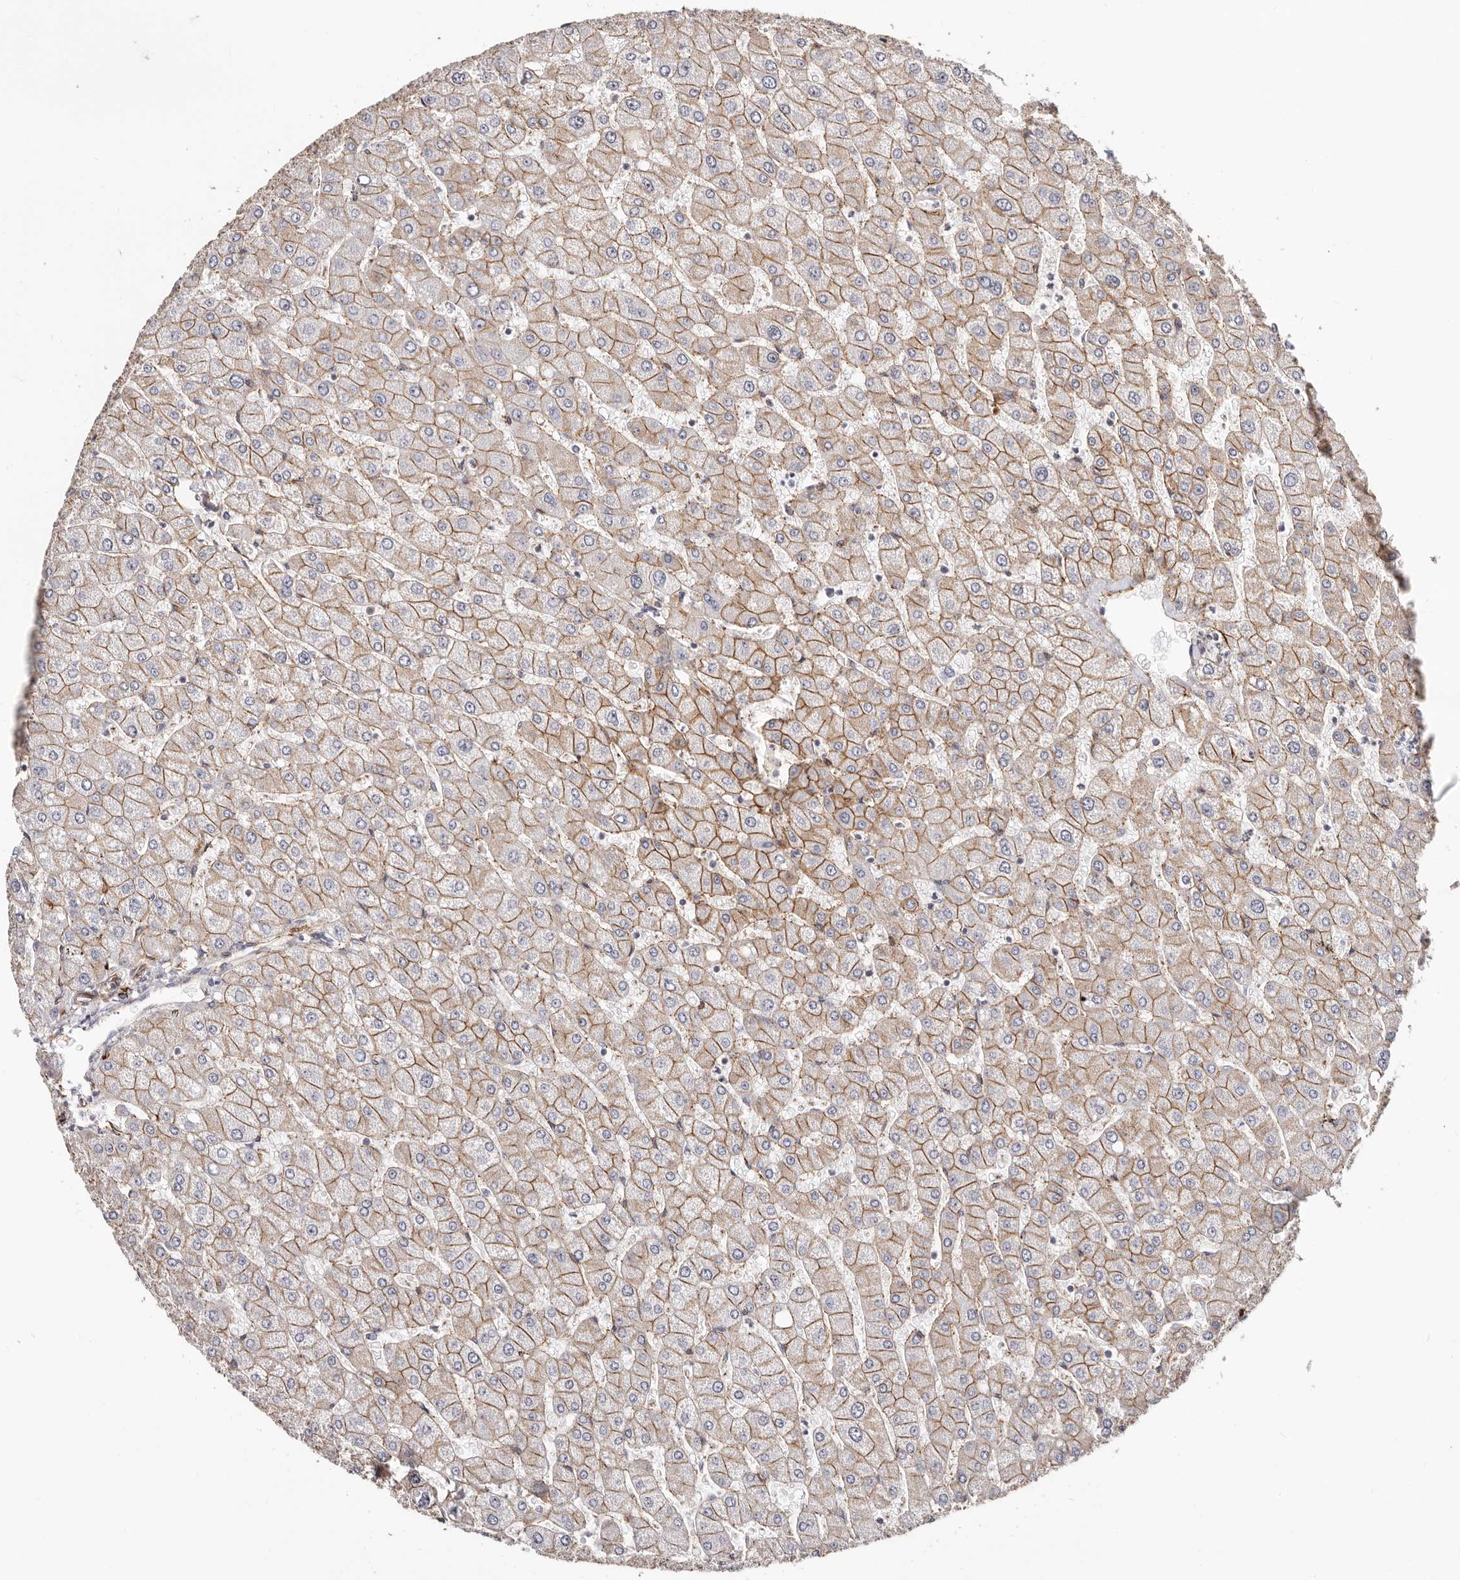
{"staining": {"intensity": "strong", "quantity": ">75%", "location": "cytoplasmic/membranous"}, "tissue": "liver", "cell_type": "Cholangiocytes", "image_type": "normal", "snomed": [{"axis": "morphology", "description": "Normal tissue, NOS"}, {"axis": "topography", "description": "Liver"}], "caption": "Brown immunohistochemical staining in benign liver exhibits strong cytoplasmic/membranous positivity in approximately >75% of cholangiocytes. Immunohistochemistry stains the protein in brown and the nuclei are stained blue.", "gene": "CTNNB1", "patient": {"sex": "male", "age": 55}}